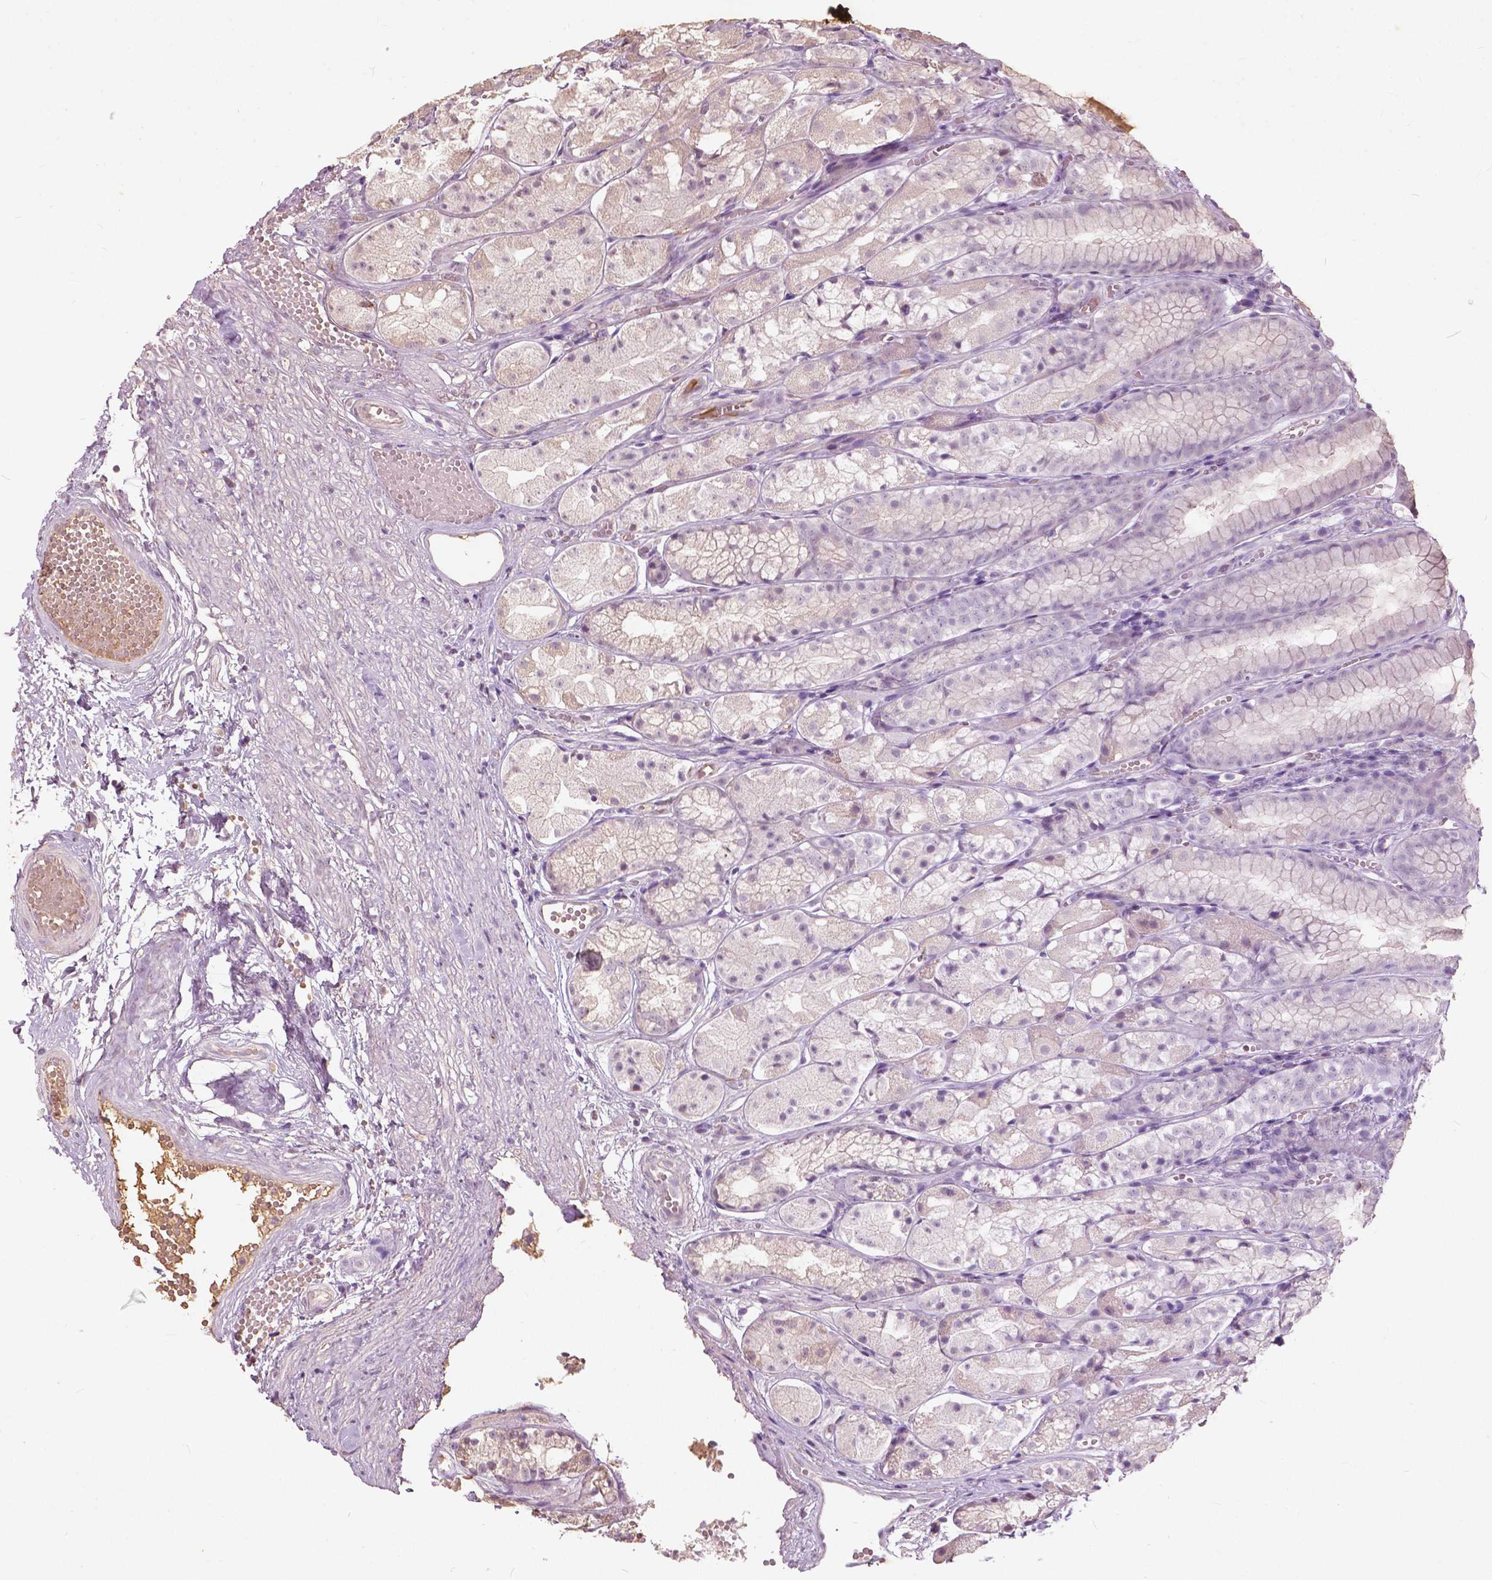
{"staining": {"intensity": "weak", "quantity": "<25%", "location": "cytoplasmic/membranous"}, "tissue": "stomach", "cell_type": "Glandular cells", "image_type": "normal", "snomed": [{"axis": "morphology", "description": "Normal tissue, NOS"}, {"axis": "topography", "description": "Stomach"}], "caption": "This is an IHC histopathology image of unremarkable human stomach. There is no staining in glandular cells.", "gene": "ANGPTL4", "patient": {"sex": "male", "age": 70}}